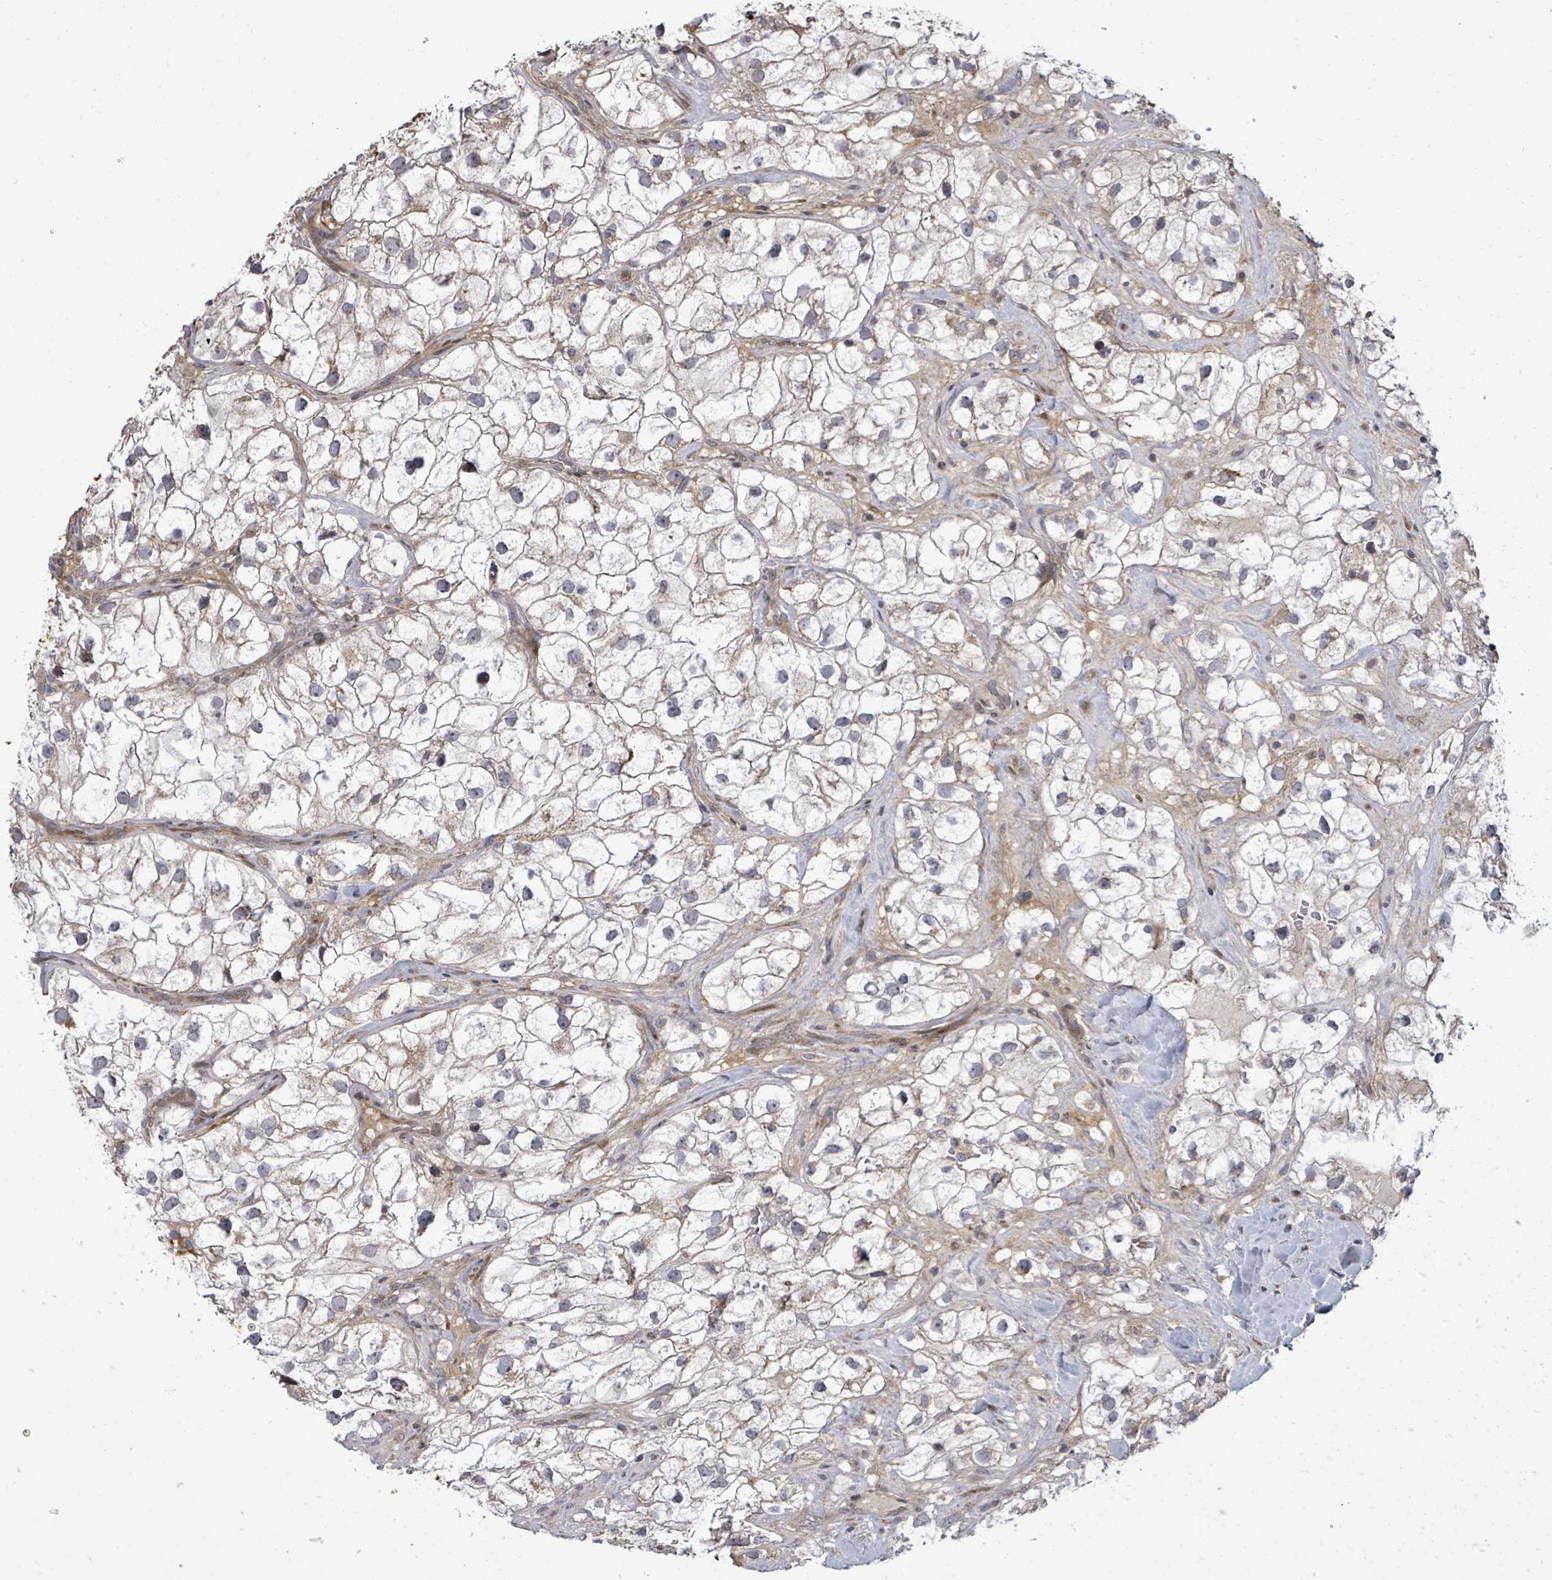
{"staining": {"intensity": "negative", "quantity": "none", "location": "none"}, "tissue": "renal cancer", "cell_type": "Tumor cells", "image_type": "cancer", "snomed": [{"axis": "morphology", "description": "Adenocarcinoma, NOS"}, {"axis": "topography", "description": "Kidney"}], "caption": "Immunohistochemistry (IHC) histopathology image of neoplastic tissue: adenocarcinoma (renal) stained with DAB shows no significant protein expression in tumor cells. The staining was performed using DAB to visualize the protein expression in brown, while the nuclei were stained in blue with hematoxylin (Magnification: 20x).", "gene": "KRTAP27-1", "patient": {"sex": "male", "age": 59}}